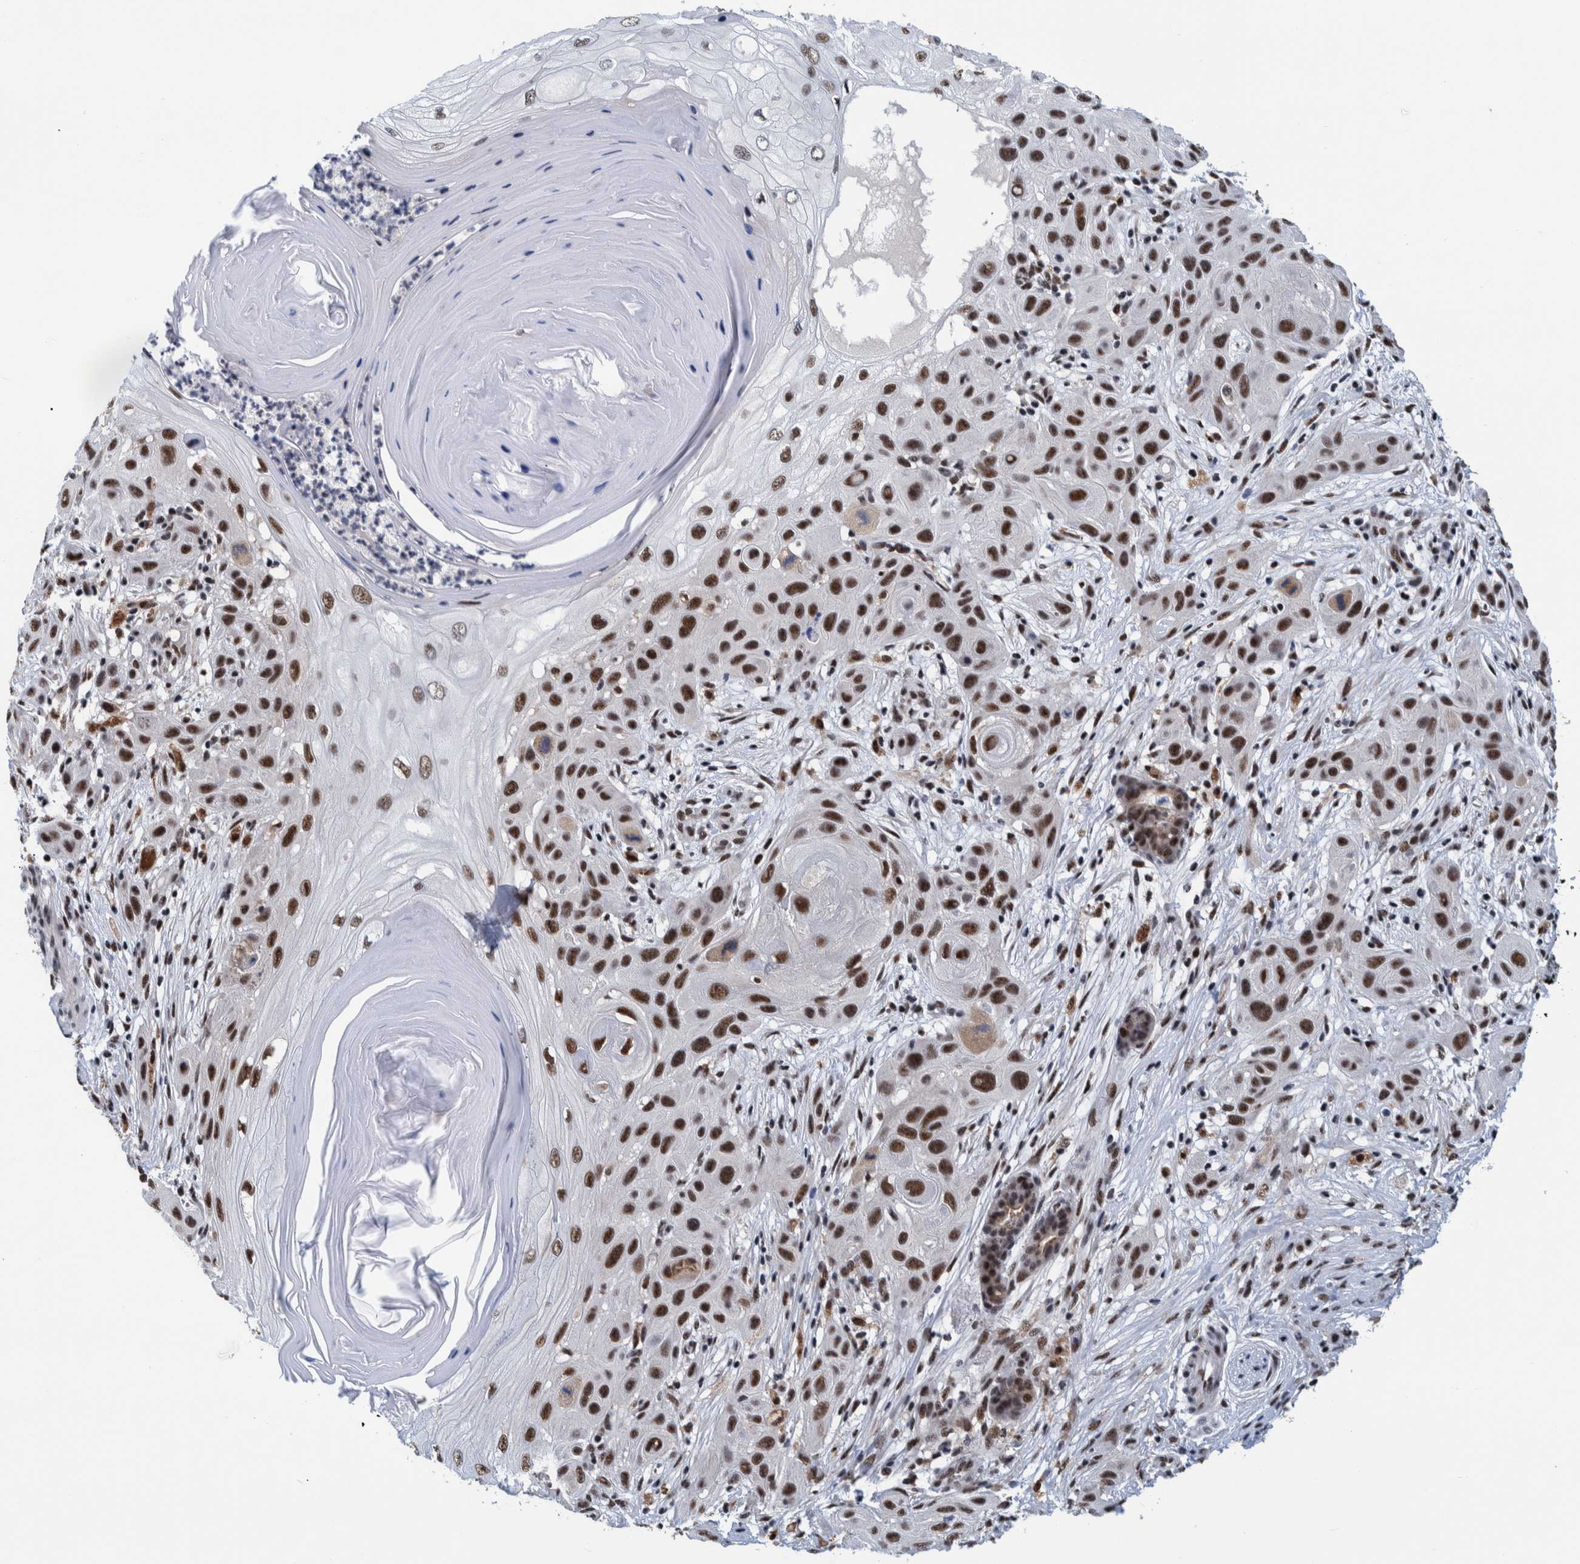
{"staining": {"intensity": "strong", "quantity": ">75%", "location": "nuclear"}, "tissue": "skin cancer", "cell_type": "Tumor cells", "image_type": "cancer", "snomed": [{"axis": "morphology", "description": "Squamous cell carcinoma, NOS"}, {"axis": "topography", "description": "Skin"}], "caption": "Skin squamous cell carcinoma stained with a brown dye reveals strong nuclear positive positivity in about >75% of tumor cells.", "gene": "EFTUD2", "patient": {"sex": "female", "age": 96}}